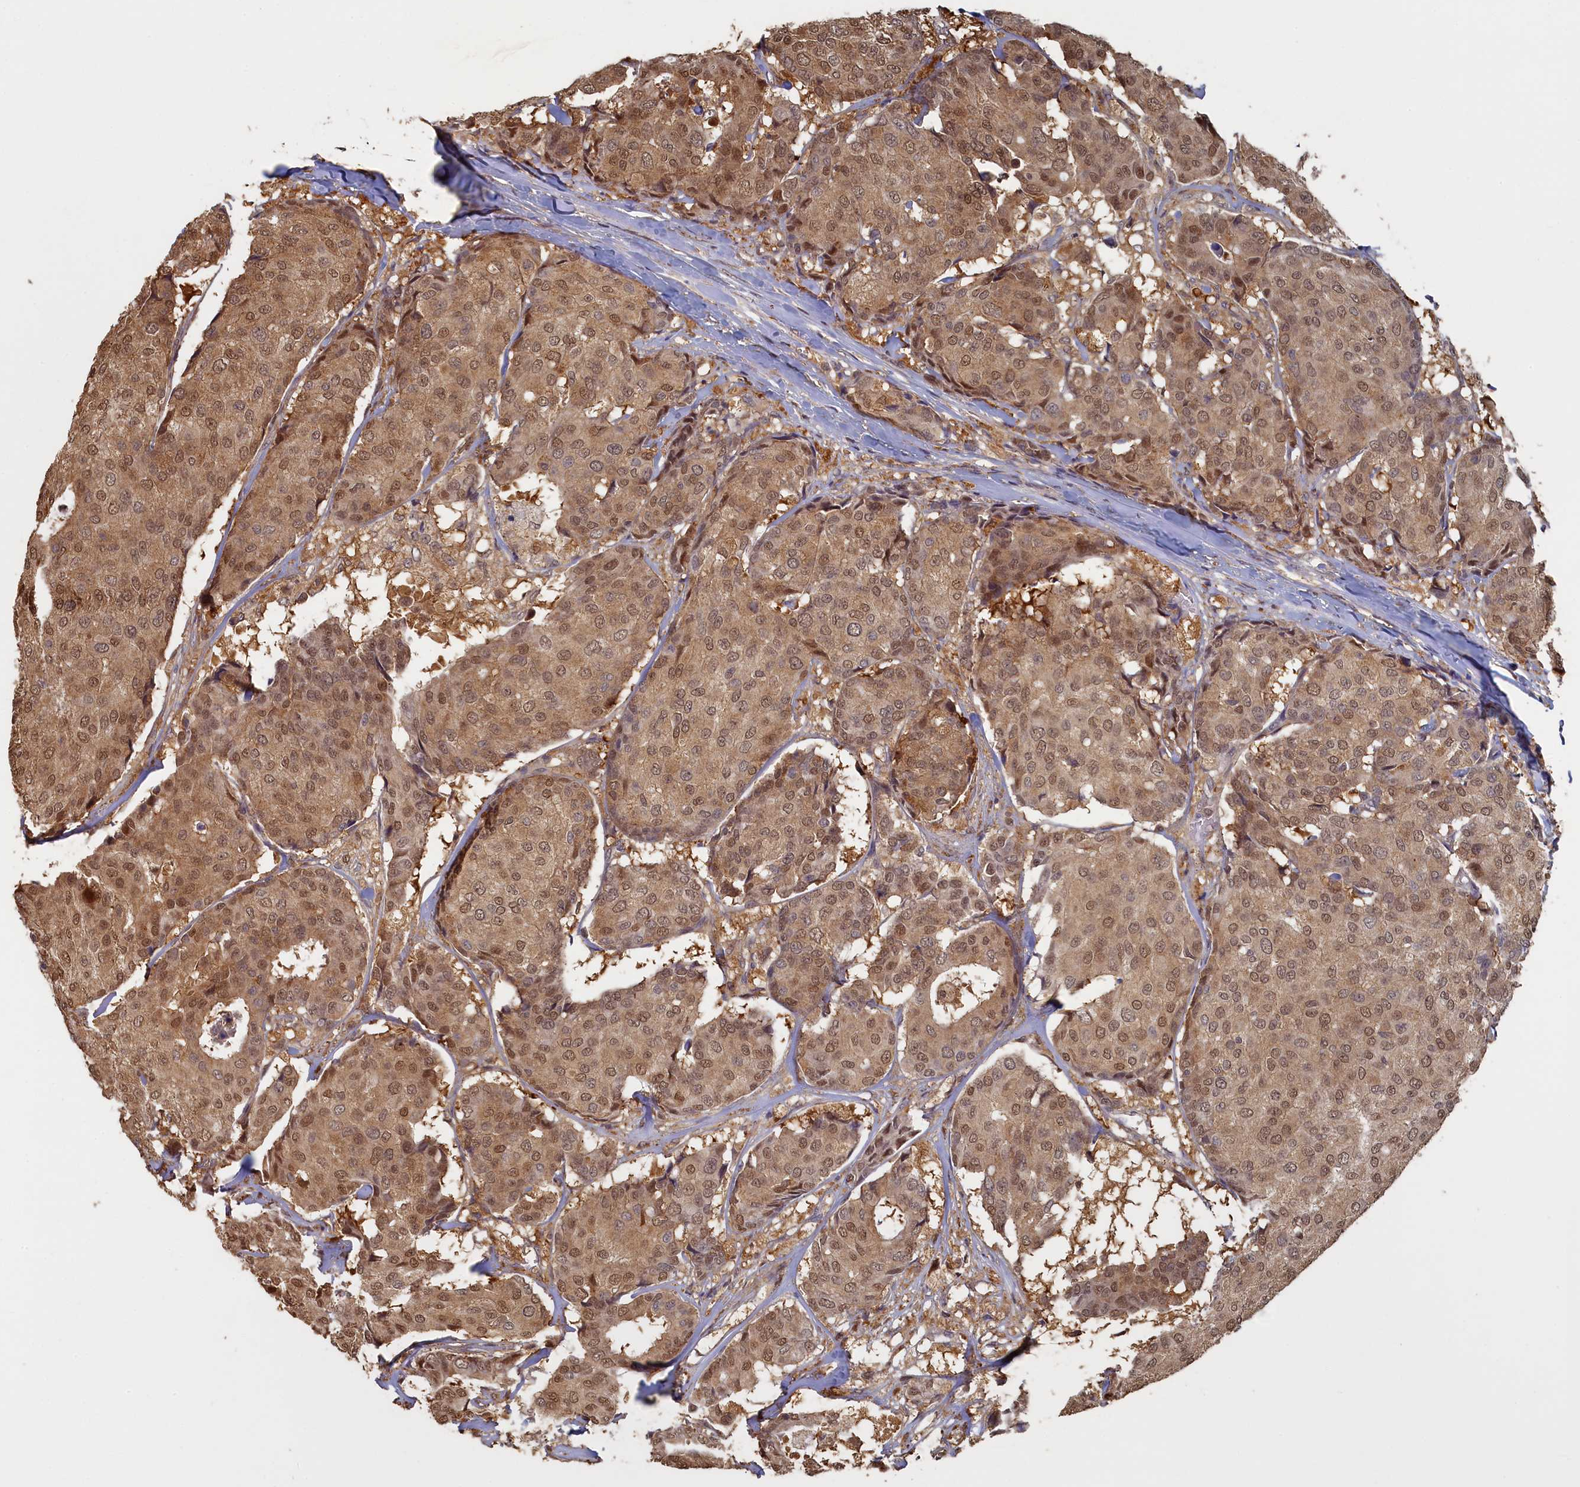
{"staining": {"intensity": "moderate", "quantity": ">75%", "location": "cytoplasmic/membranous,nuclear"}, "tissue": "breast cancer", "cell_type": "Tumor cells", "image_type": "cancer", "snomed": [{"axis": "morphology", "description": "Duct carcinoma"}, {"axis": "topography", "description": "Breast"}], "caption": "Immunohistochemistry (DAB) staining of human infiltrating ductal carcinoma (breast) shows moderate cytoplasmic/membranous and nuclear protein expression in approximately >75% of tumor cells.", "gene": "UCHL3", "patient": {"sex": "female", "age": 75}}